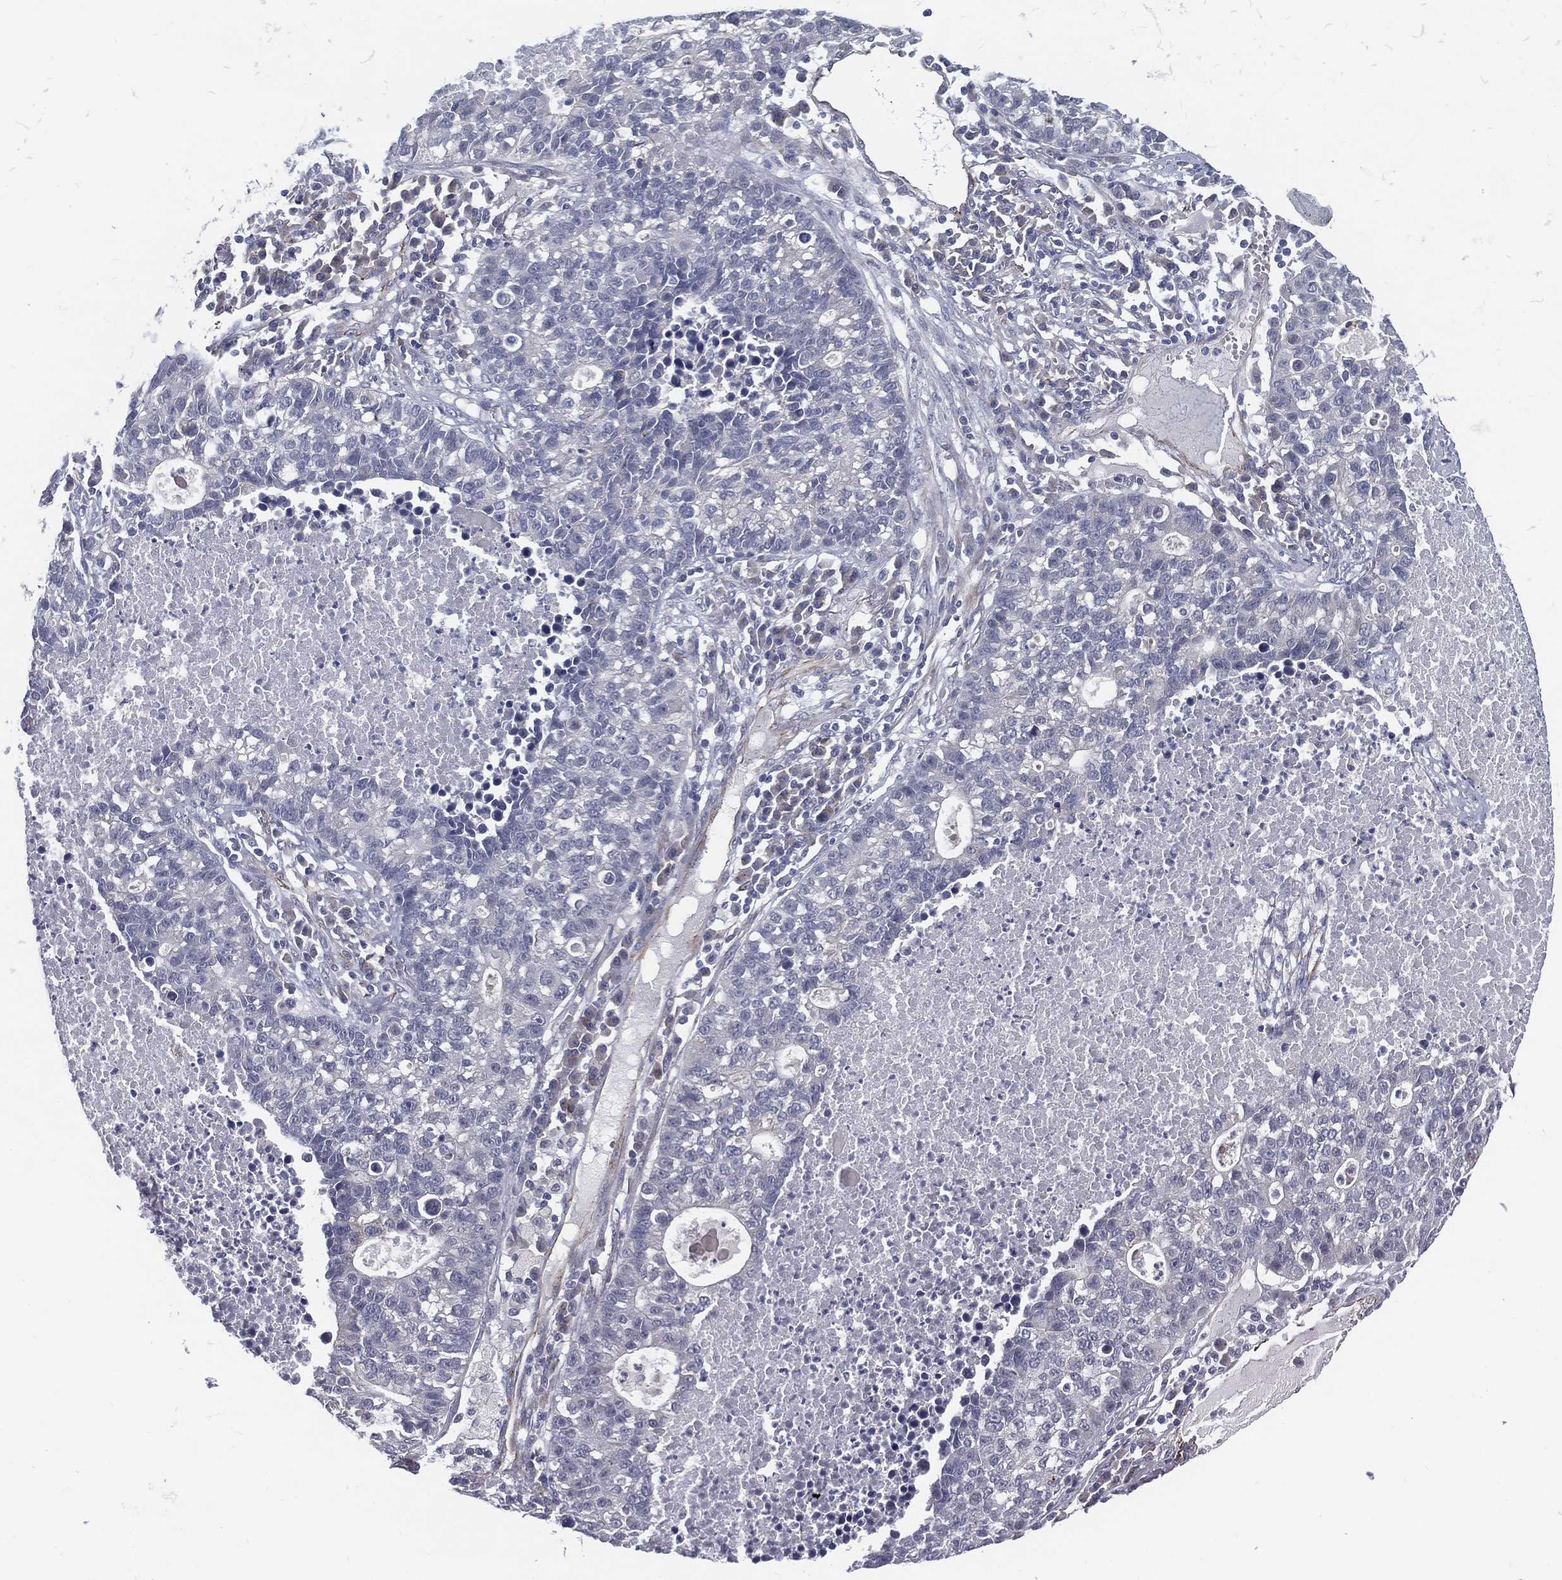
{"staining": {"intensity": "negative", "quantity": "none", "location": "none"}, "tissue": "lung cancer", "cell_type": "Tumor cells", "image_type": "cancer", "snomed": [{"axis": "morphology", "description": "Adenocarcinoma, NOS"}, {"axis": "topography", "description": "Lung"}], "caption": "Lung adenocarcinoma was stained to show a protein in brown. There is no significant expression in tumor cells.", "gene": "LRRC56", "patient": {"sex": "male", "age": 57}}